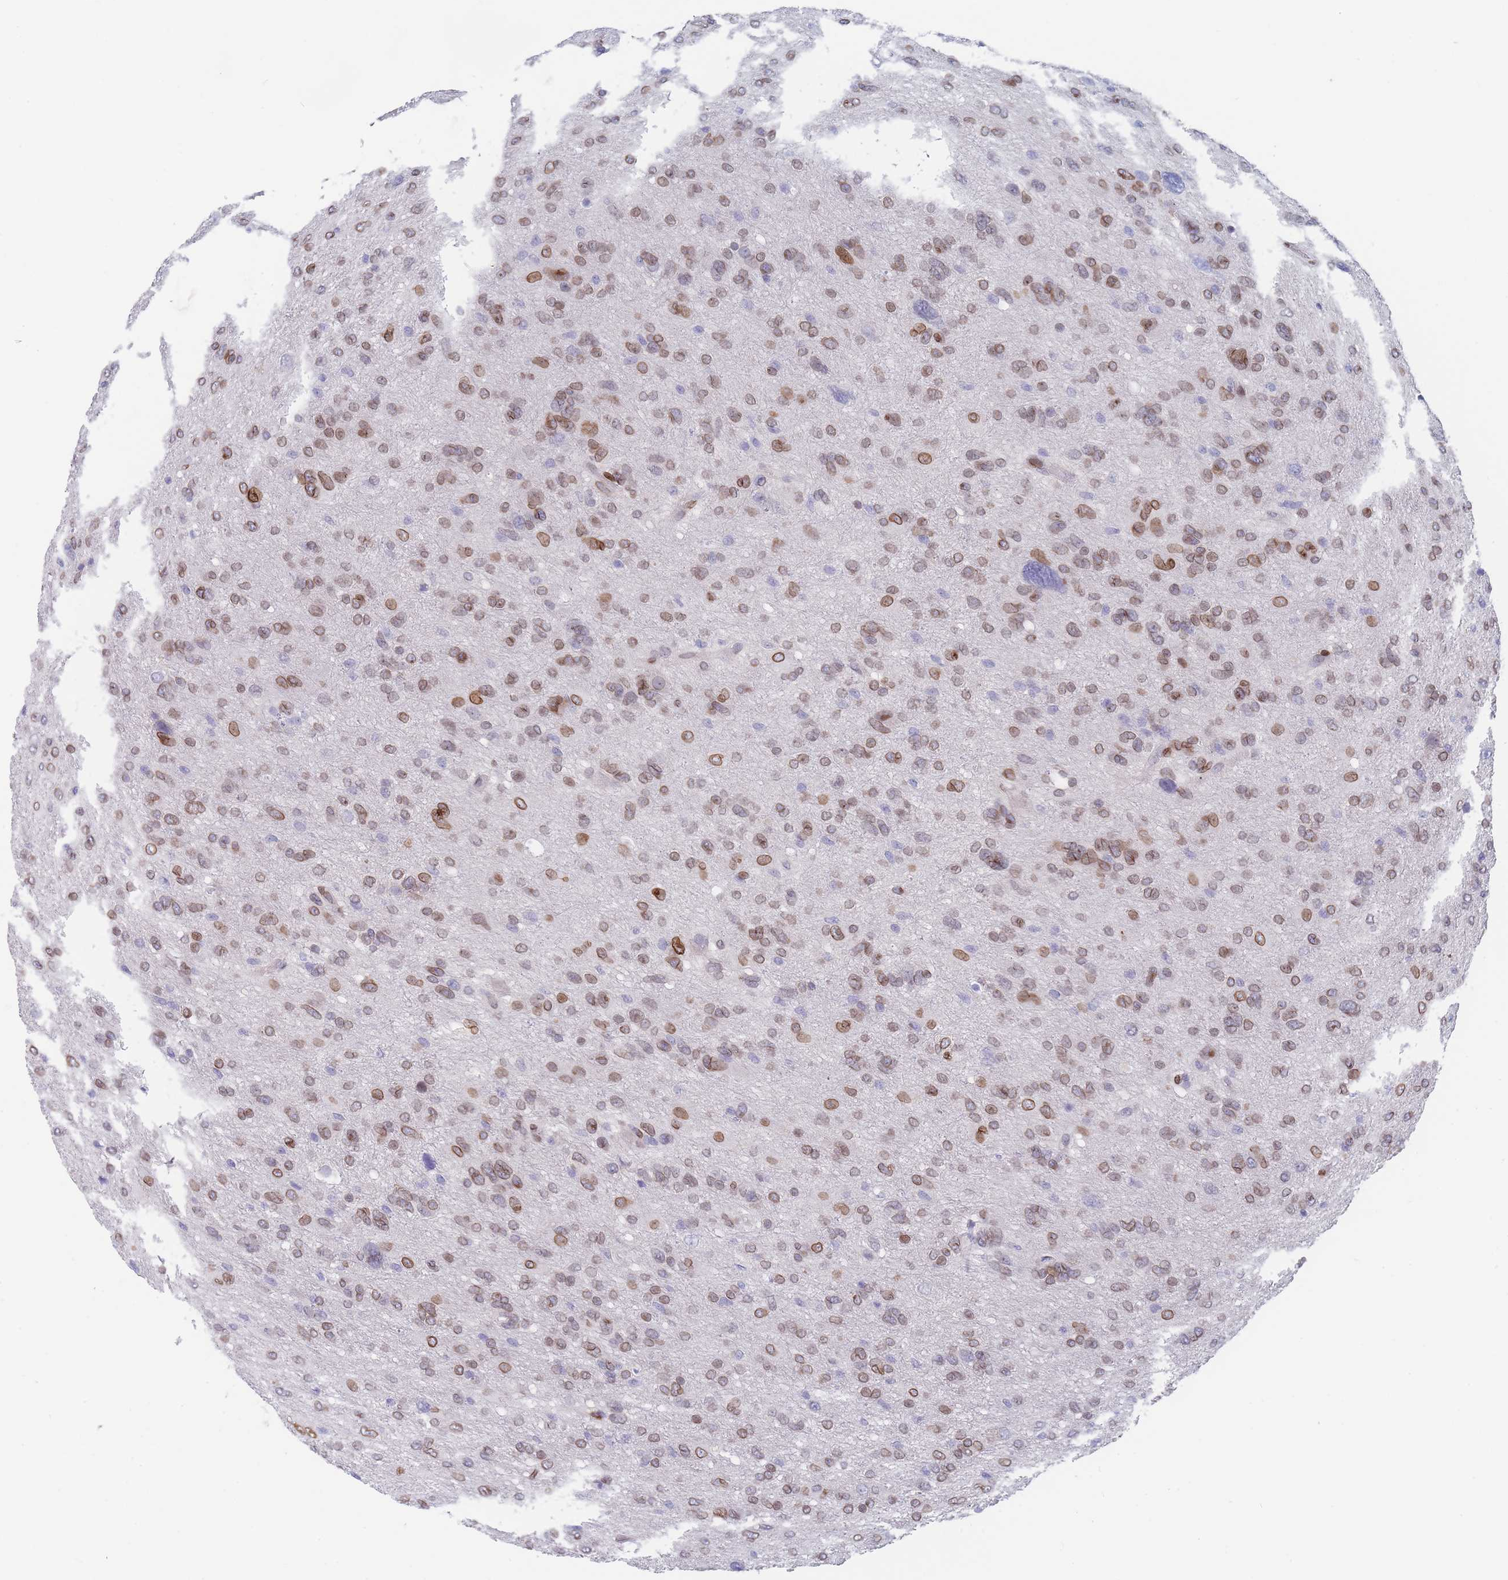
{"staining": {"intensity": "moderate", "quantity": ">75%", "location": "cytoplasmic/membranous,nuclear"}, "tissue": "glioma", "cell_type": "Tumor cells", "image_type": "cancer", "snomed": [{"axis": "morphology", "description": "Glioma, malignant, High grade"}, {"axis": "topography", "description": "Brain"}], "caption": "Approximately >75% of tumor cells in human malignant high-grade glioma demonstrate moderate cytoplasmic/membranous and nuclear protein staining as visualized by brown immunohistochemical staining.", "gene": "ZBTB1", "patient": {"sex": "female", "age": 59}}